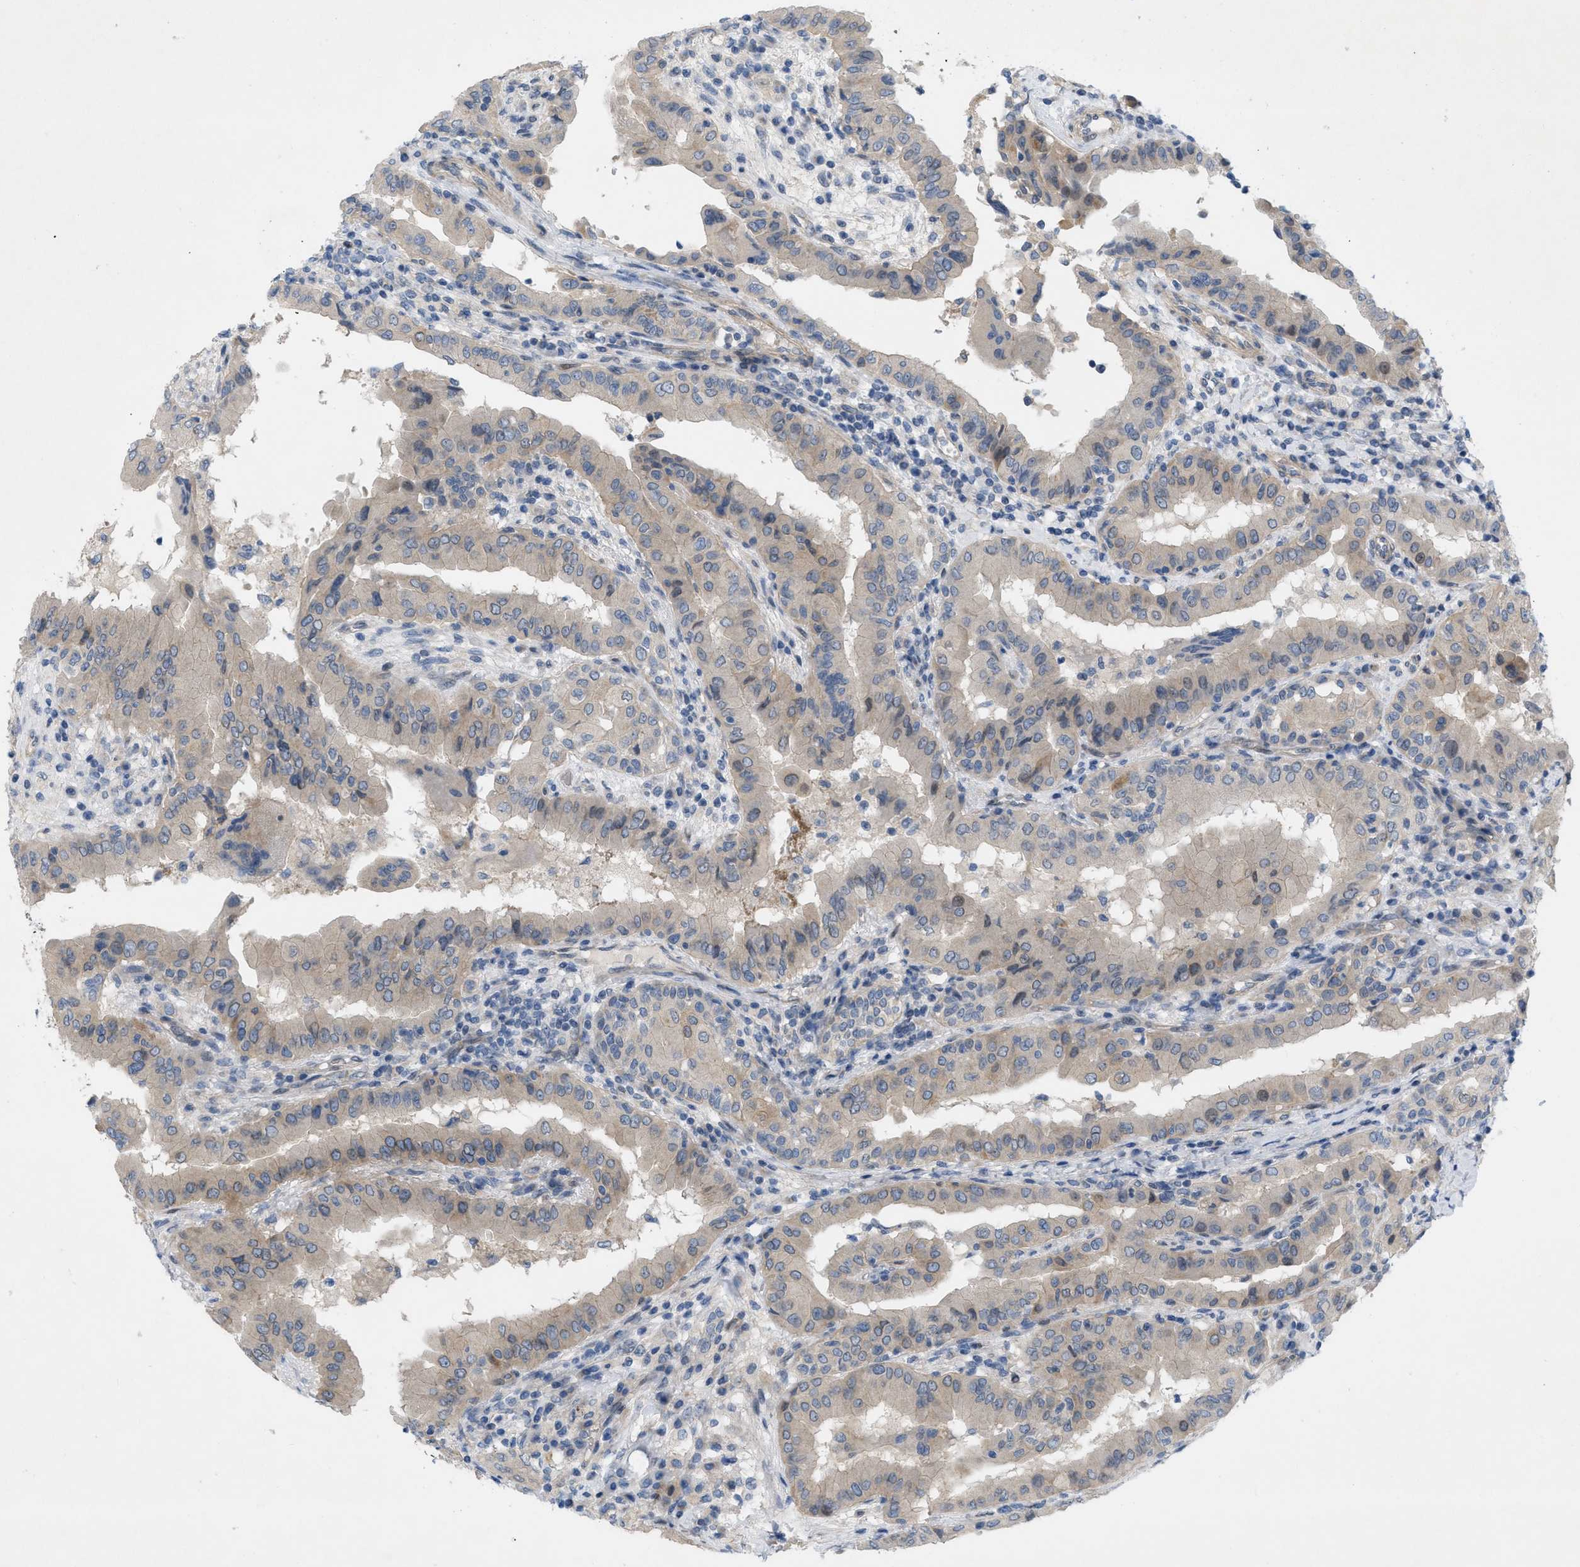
{"staining": {"intensity": "weak", "quantity": ">75%", "location": "cytoplasmic/membranous"}, "tissue": "thyroid cancer", "cell_type": "Tumor cells", "image_type": "cancer", "snomed": [{"axis": "morphology", "description": "Papillary adenocarcinoma, NOS"}, {"axis": "topography", "description": "Thyroid gland"}], "caption": "Immunohistochemical staining of papillary adenocarcinoma (thyroid) displays weak cytoplasmic/membranous protein positivity in about >75% of tumor cells.", "gene": "NDEL1", "patient": {"sex": "male", "age": 33}}